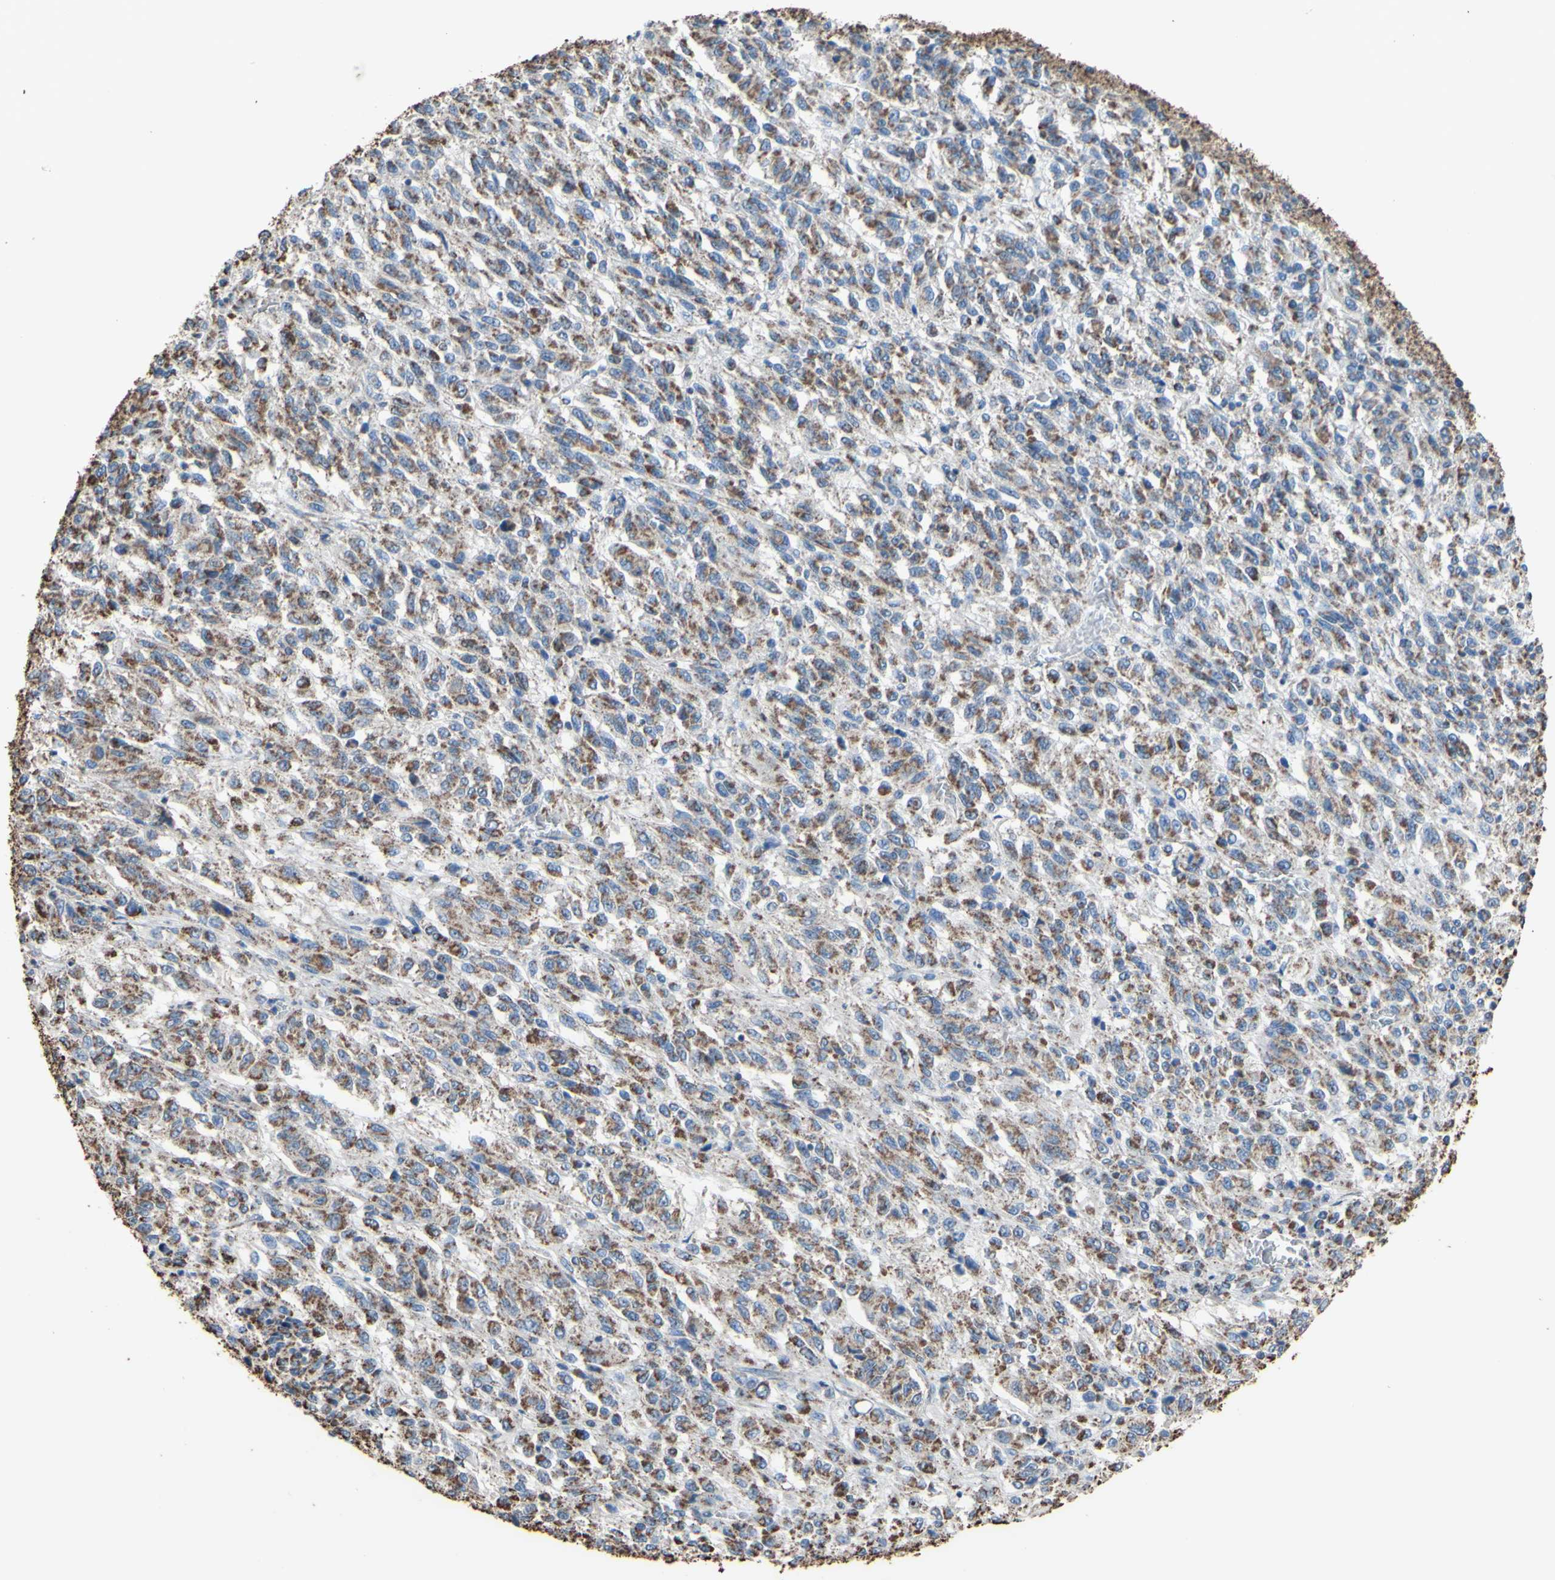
{"staining": {"intensity": "moderate", "quantity": "25%-75%", "location": "cytoplasmic/membranous"}, "tissue": "melanoma", "cell_type": "Tumor cells", "image_type": "cancer", "snomed": [{"axis": "morphology", "description": "Malignant melanoma, Metastatic site"}, {"axis": "topography", "description": "Lung"}], "caption": "DAB (3,3'-diaminobenzidine) immunohistochemical staining of melanoma shows moderate cytoplasmic/membranous protein staining in approximately 25%-75% of tumor cells.", "gene": "CMKLR2", "patient": {"sex": "male", "age": 64}}